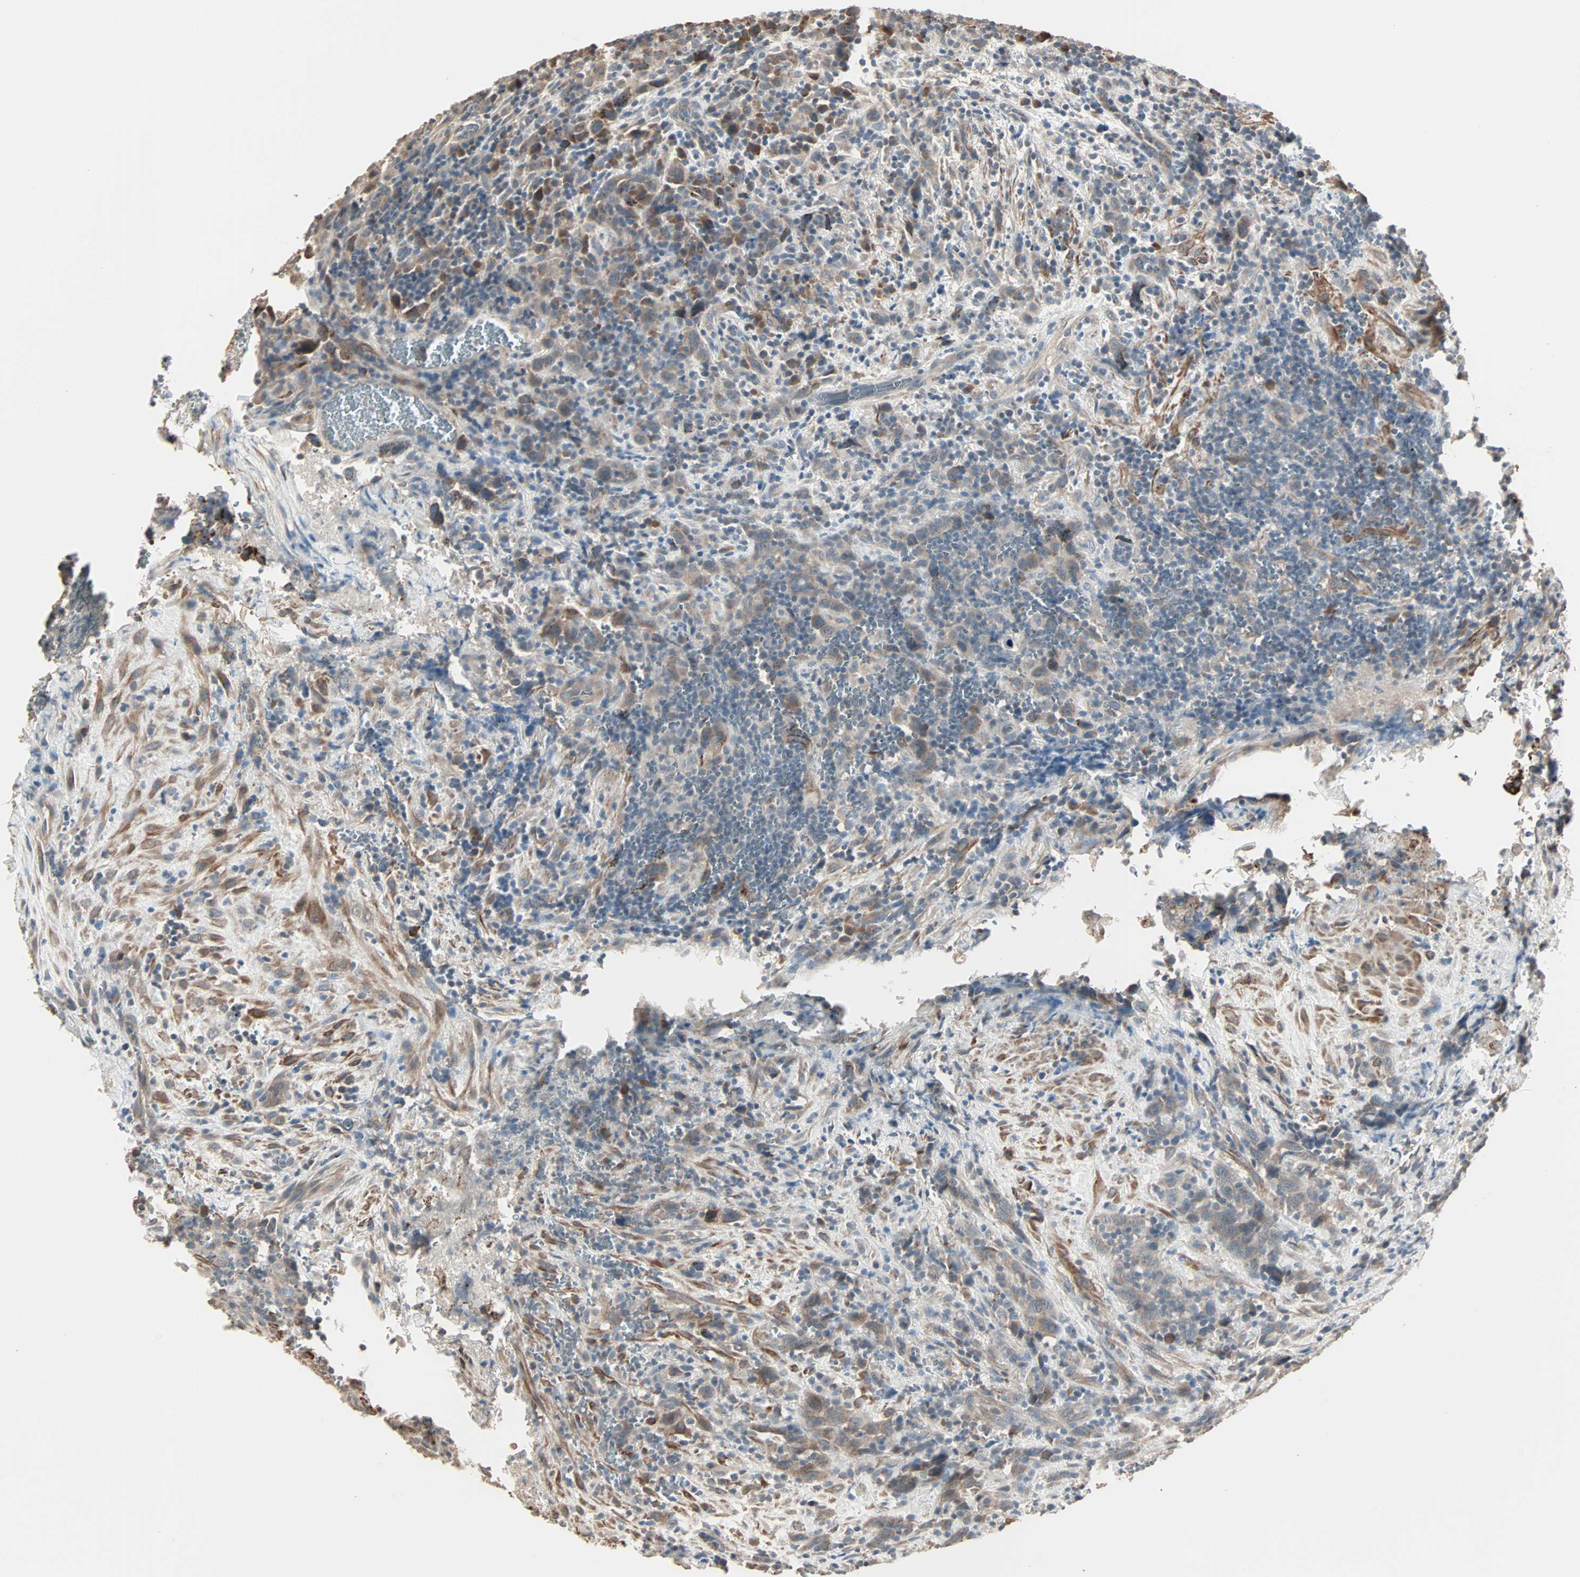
{"staining": {"intensity": "weak", "quantity": ">75%", "location": "cytoplasmic/membranous"}, "tissue": "urothelial cancer", "cell_type": "Tumor cells", "image_type": "cancer", "snomed": [{"axis": "morphology", "description": "Urothelial carcinoma, High grade"}, {"axis": "topography", "description": "Urinary bladder"}], "caption": "The photomicrograph displays immunohistochemical staining of high-grade urothelial carcinoma. There is weak cytoplasmic/membranous staining is present in approximately >75% of tumor cells.", "gene": "GALNT3", "patient": {"sex": "male", "age": 61}}